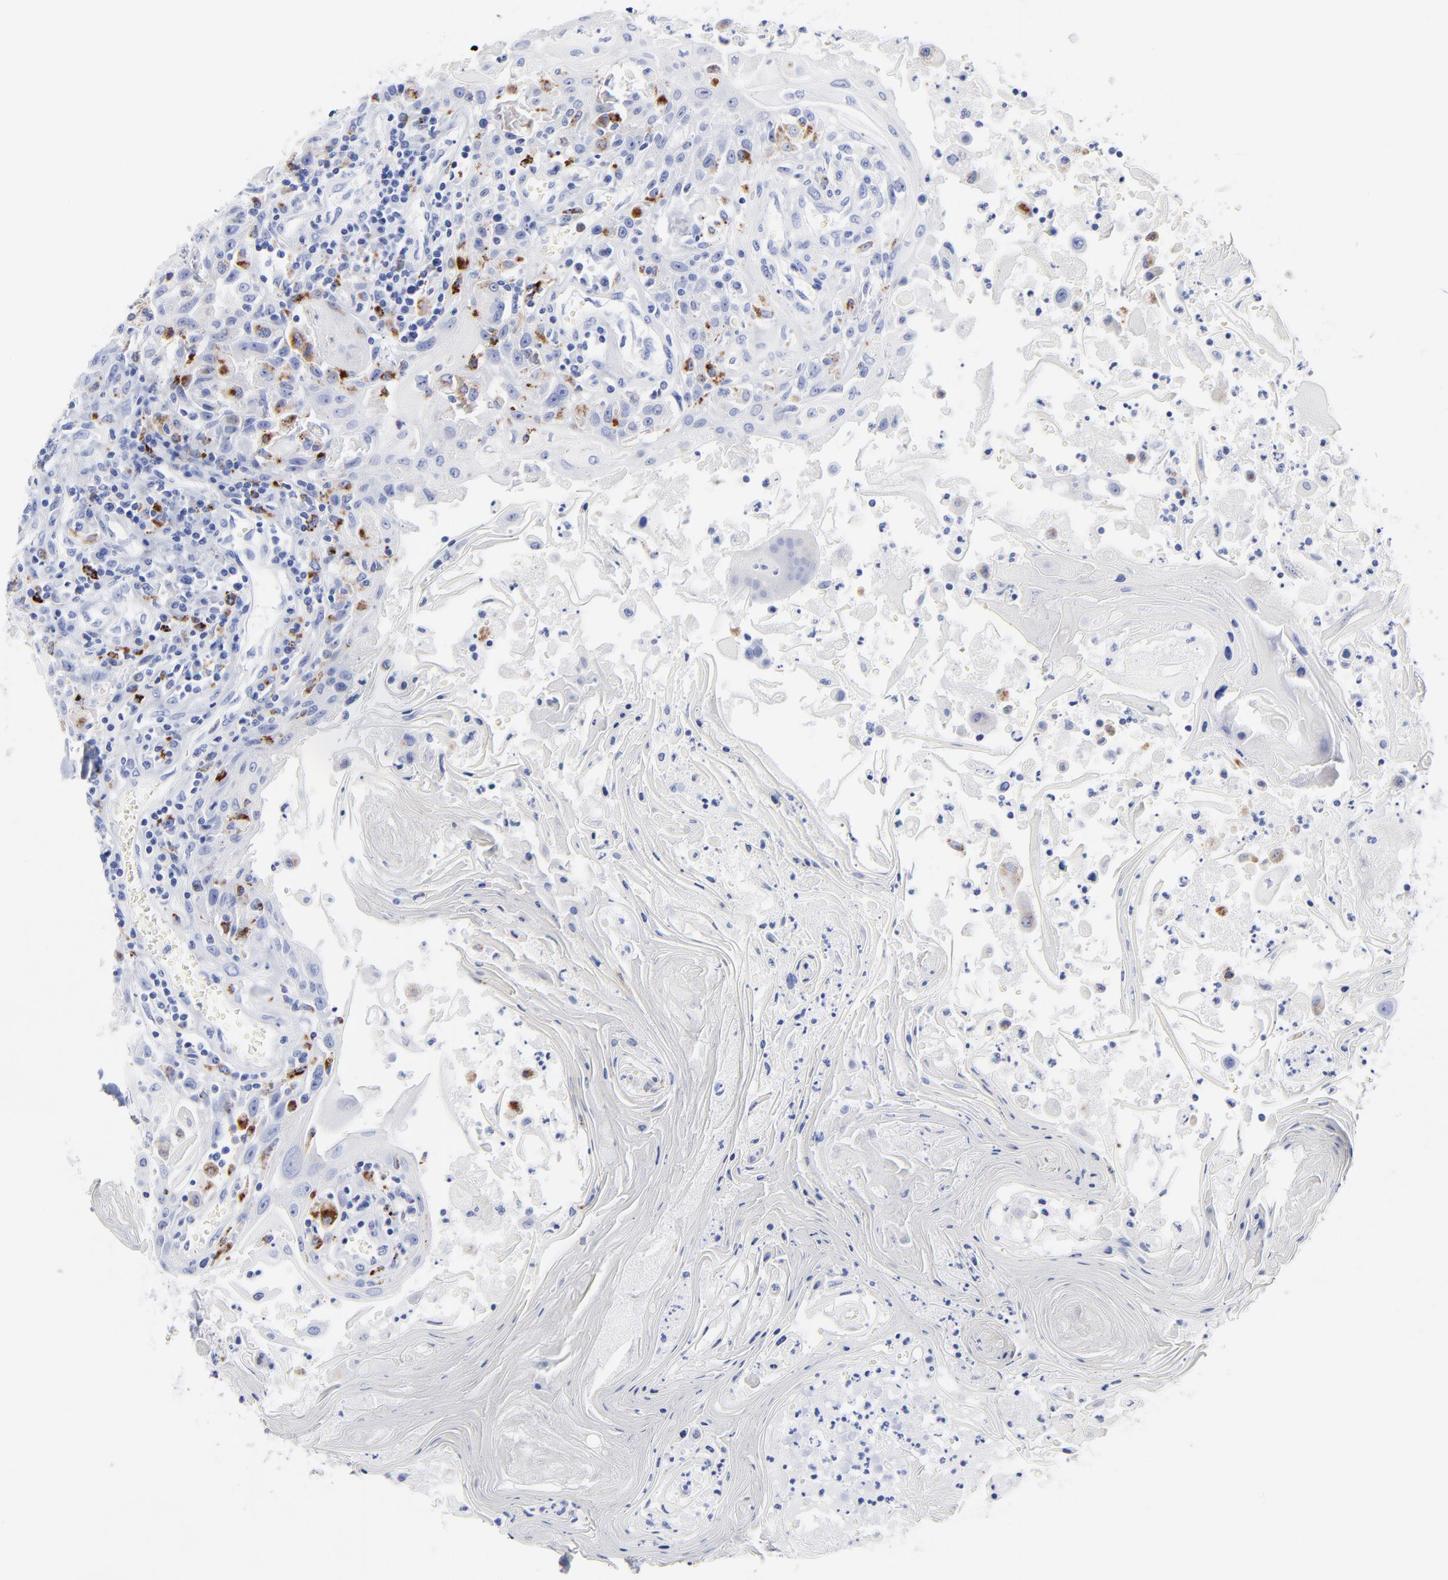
{"staining": {"intensity": "moderate", "quantity": "<25%", "location": "cytoplasmic/membranous"}, "tissue": "head and neck cancer", "cell_type": "Tumor cells", "image_type": "cancer", "snomed": [{"axis": "morphology", "description": "Squamous cell carcinoma, NOS"}, {"axis": "topography", "description": "Oral tissue"}, {"axis": "topography", "description": "Head-Neck"}], "caption": "A brown stain highlights moderate cytoplasmic/membranous staining of a protein in squamous cell carcinoma (head and neck) tumor cells.", "gene": "CPVL", "patient": {"sex": "female", "age": 76}}